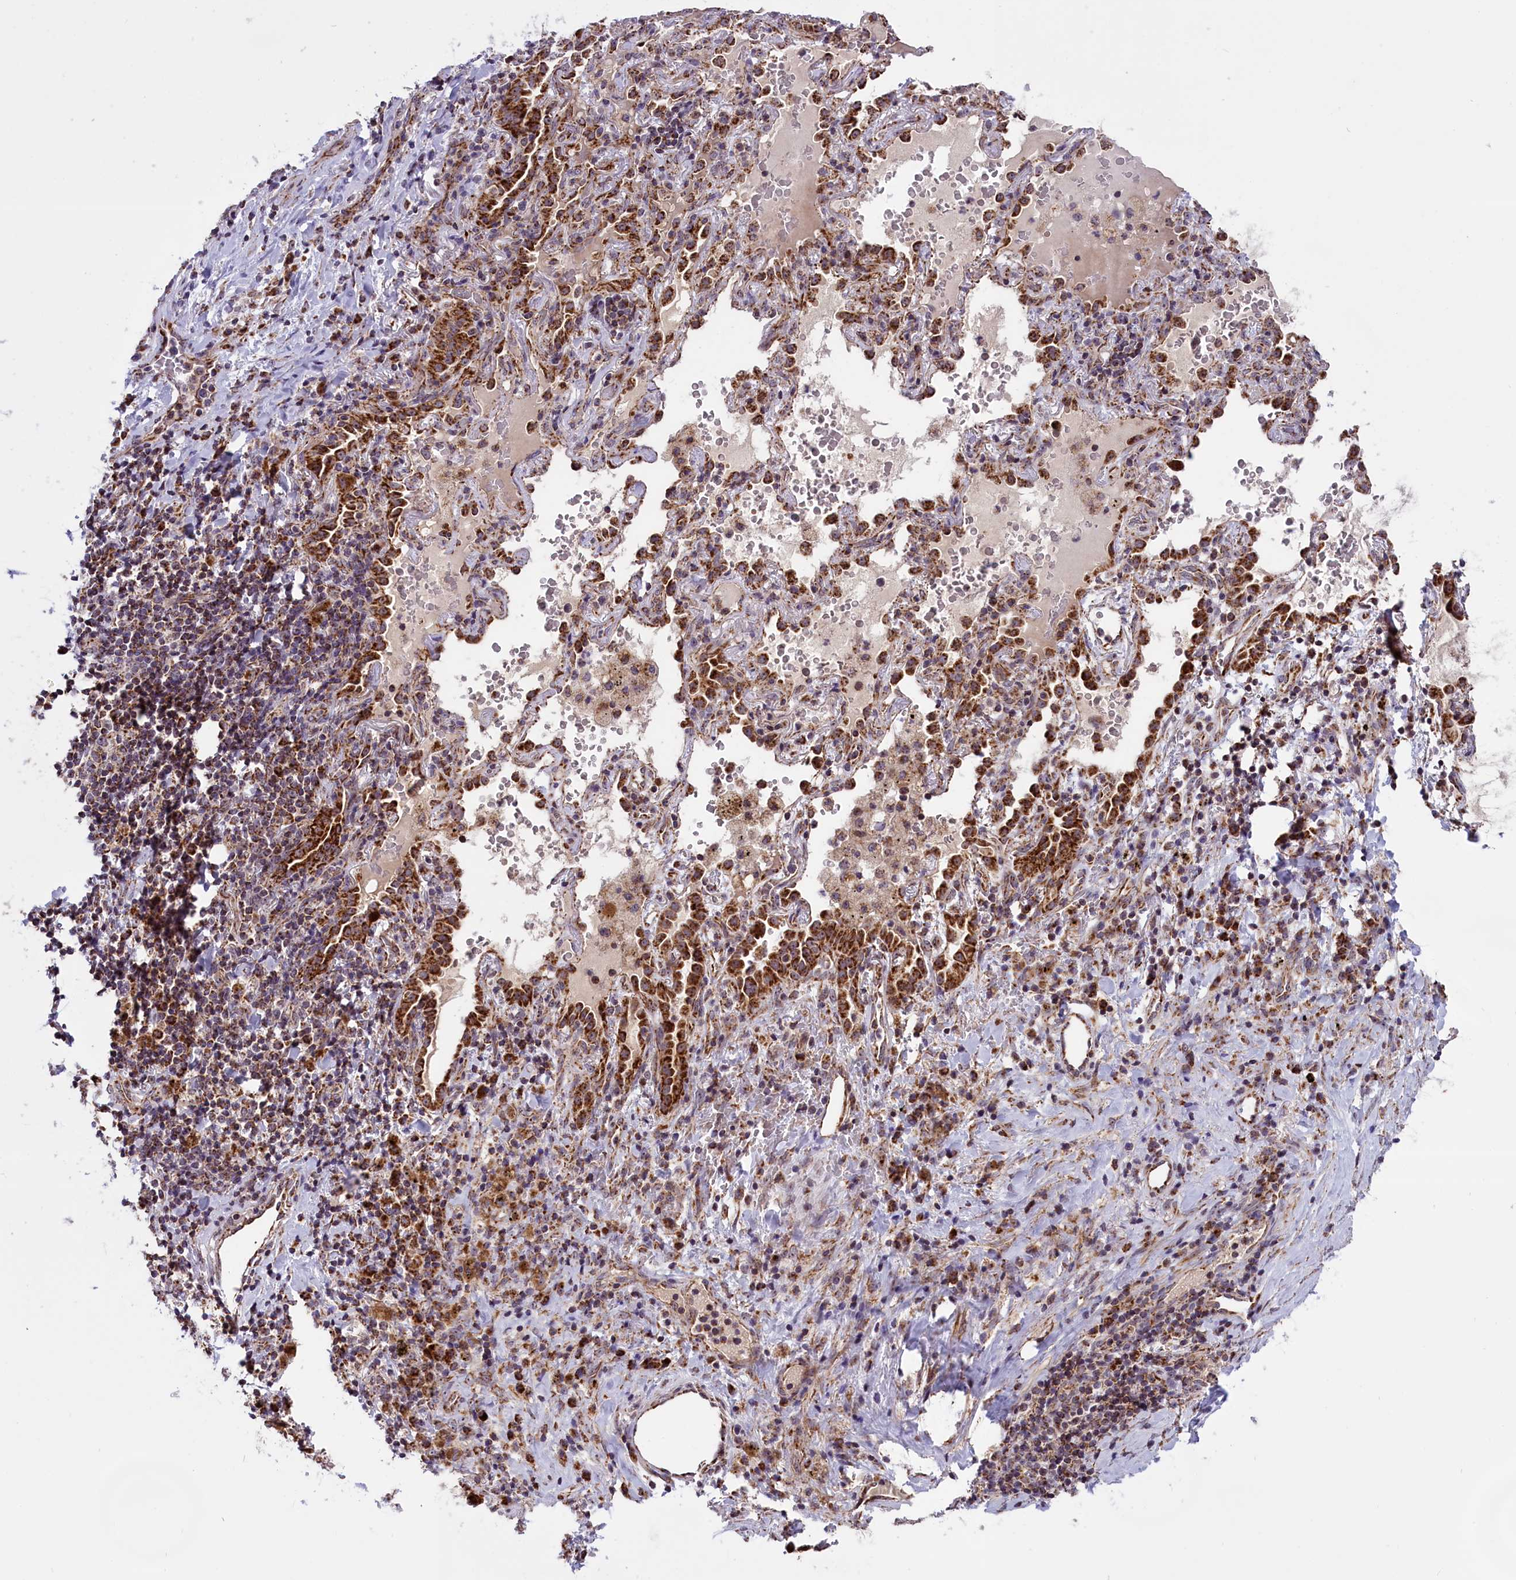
{"staining": {"intensity": "strong", "quantity": ">75%", "location": "cytoplasmic/membranous"}, "tissue": "lung cancer", "cell_type": "Tumor cells", "image_type": "cancer", "snomed": [{"axis": "morphology", "description": "Squamous cell carcinoma, NOS"}, {"axis": "topography", "description": "Lung"}], "caption": "IHC staining of lung squamous cell carcinoma, which displays high levels of strong cytoplasmic/membranous positivity in about >75% of tumor cells indicating strong cytoplasmic/membranous protein expression. The staining was performed using DAB (3,3'-diaminobenzidine) (brown) for protein detection and nuclei were counterstained in hematoxylin (blue).", "gene": "NDUFS5", "patient": {"sex": "female", "age": 63}}